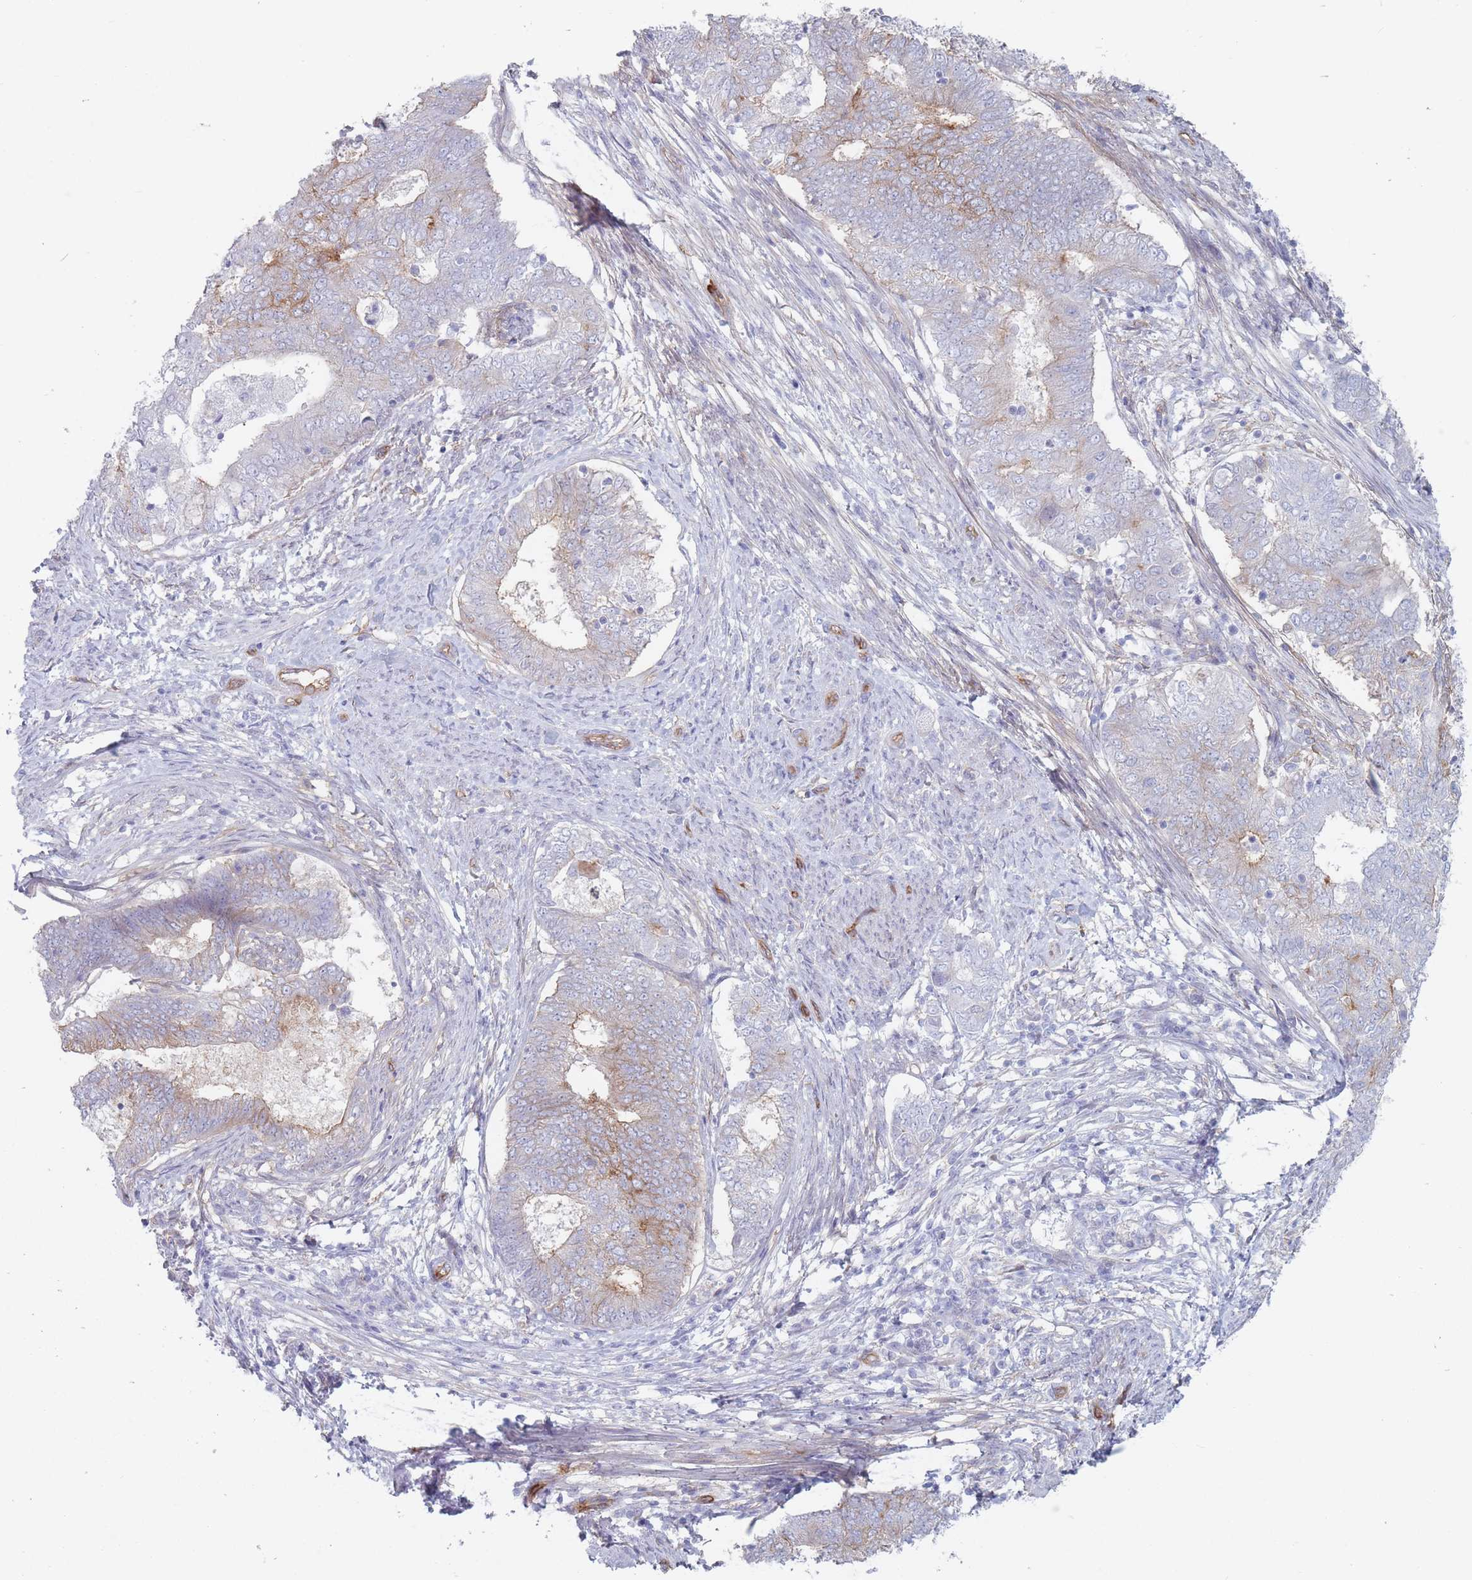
{"staining": {"intensity": "weak", "quantity": "<25%", "location": "cytoplasmic/membranous"}, "tissue": "endometrial cancer", "cell_type": "Tumor cells", "image_type": "cancer", "snomed": [{"axis": "morphology", "description": "Adenocarcinoma, NOS"}, {"axis": "topography", "description": "Endometrium"}], "caption": "Immunohistochemistry (IHC) photomicrograph of neoplastic tissue: human endometrial cancer (adenocarcinoma) stained with DAB exhibits no significant protein expression in tumor cells. The staining was performed using DAB (3,3'-diaminobenzidine) to visualize the protein expression in brown, while the nuclei were stained in blue with hematoxylin (Magnification: 20x).", "gene": "PLPP1", "patient": {"sex": "female", "age": 62}}